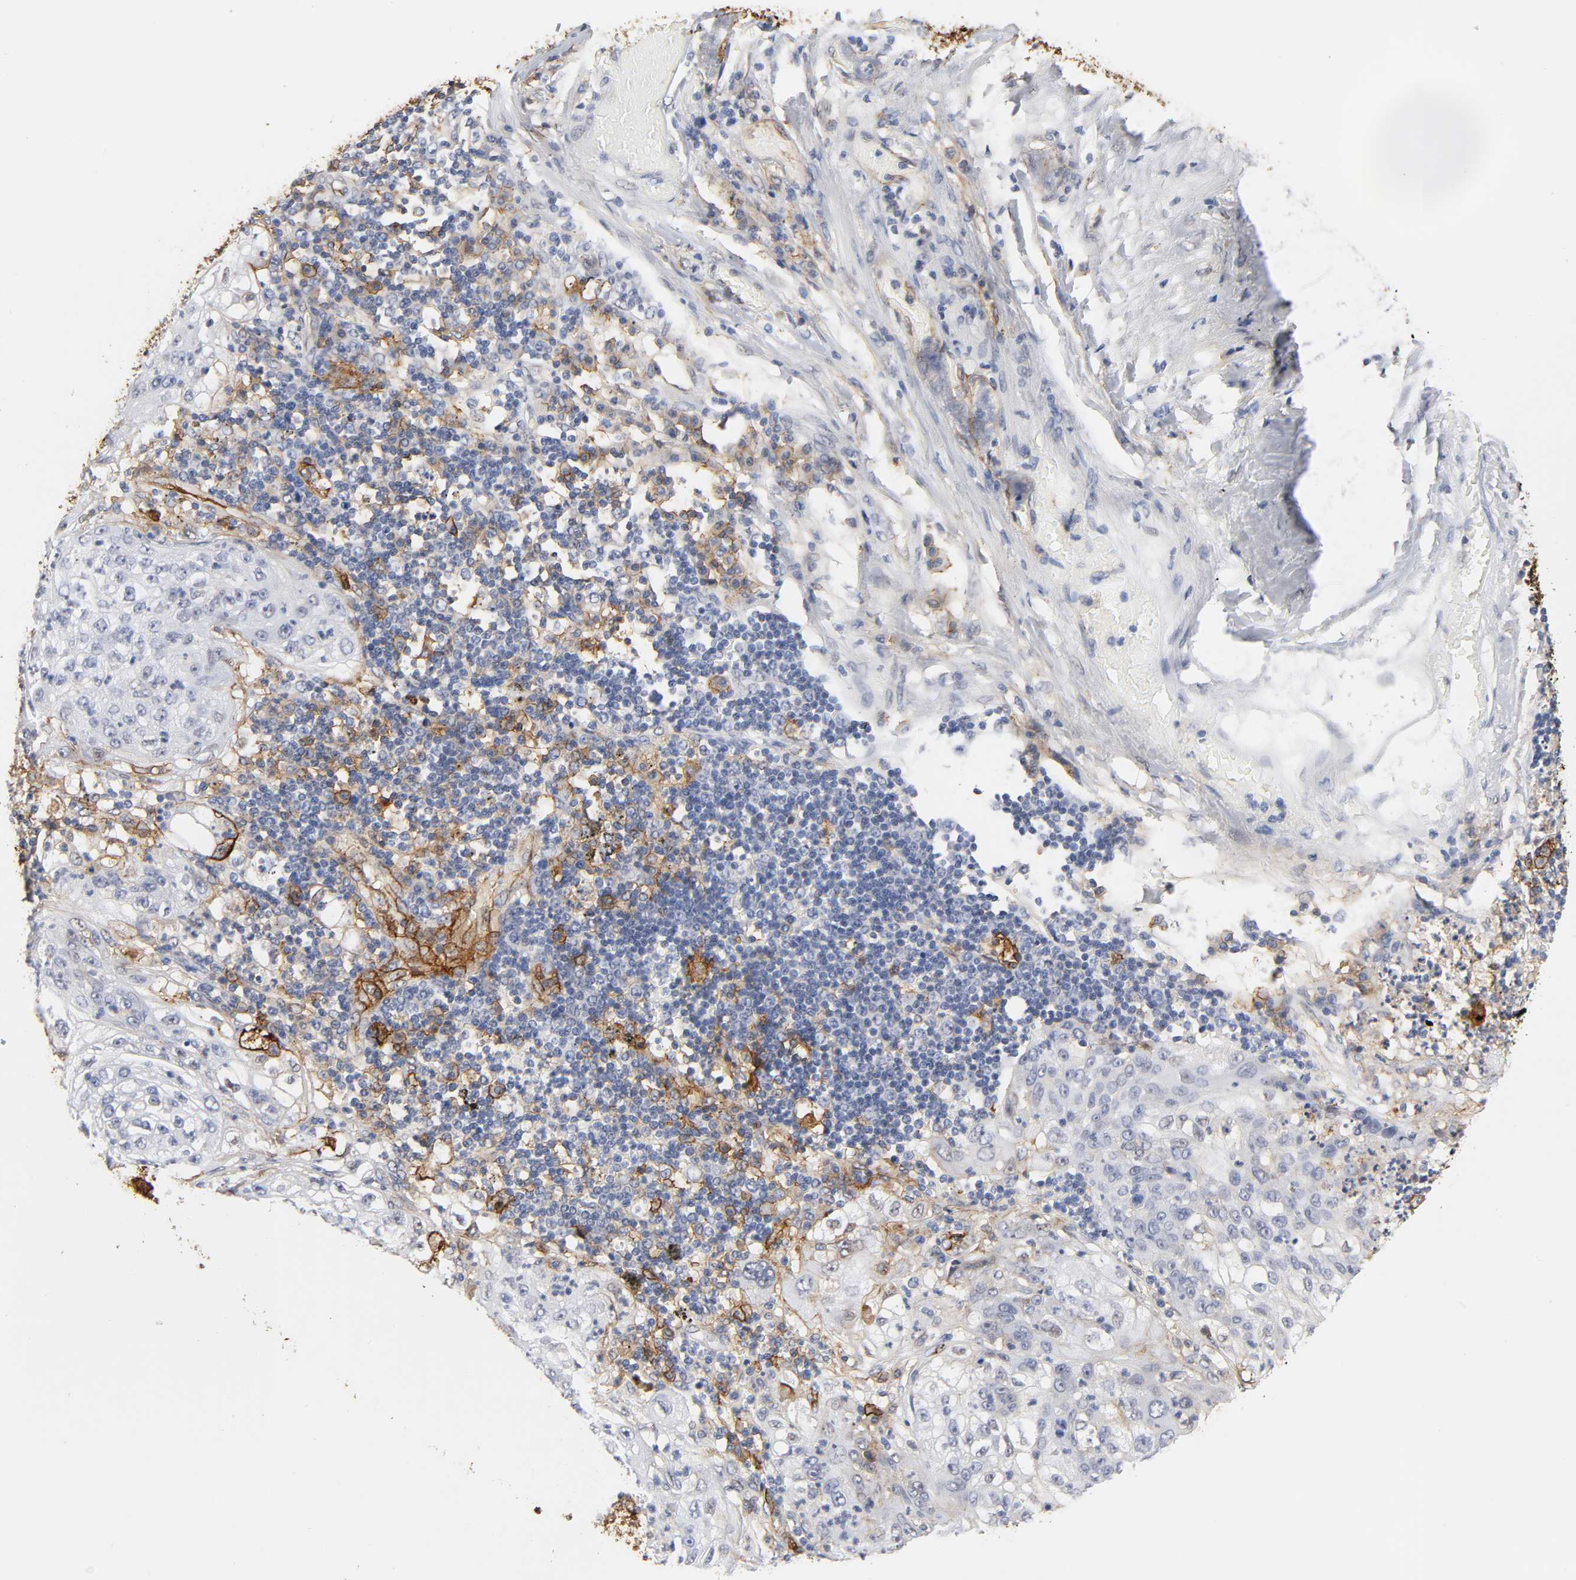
{"staining": {"intensity": "moderate", "quantity": "<25%", "location": "cytoplasmic/membranous"}, "tissue": "lung cancer", "cell_type": "Tumor cells", "image_type": "cancer", "snomed": [{"axis": "morphology", "description": "Inflammation, NOS"}, {"axis": "morphology", "description": "Squamous cell carcinoma, NOS"}, {"axis": "topography", "description": "Lymph node"}, {"axis": "topography", "description": "Soft tissue"}, {"axis": "topography", "description": "Lung"}], "caption": "Immunohistochemistry of squamous cell carcinoma (lung) exhibits low levels of moderate cytoplasmic/membranous positivity in approximately <25% of tumor cells.", "gene": "ICAM1", "patient": {"sex": "male", "age": 66}}